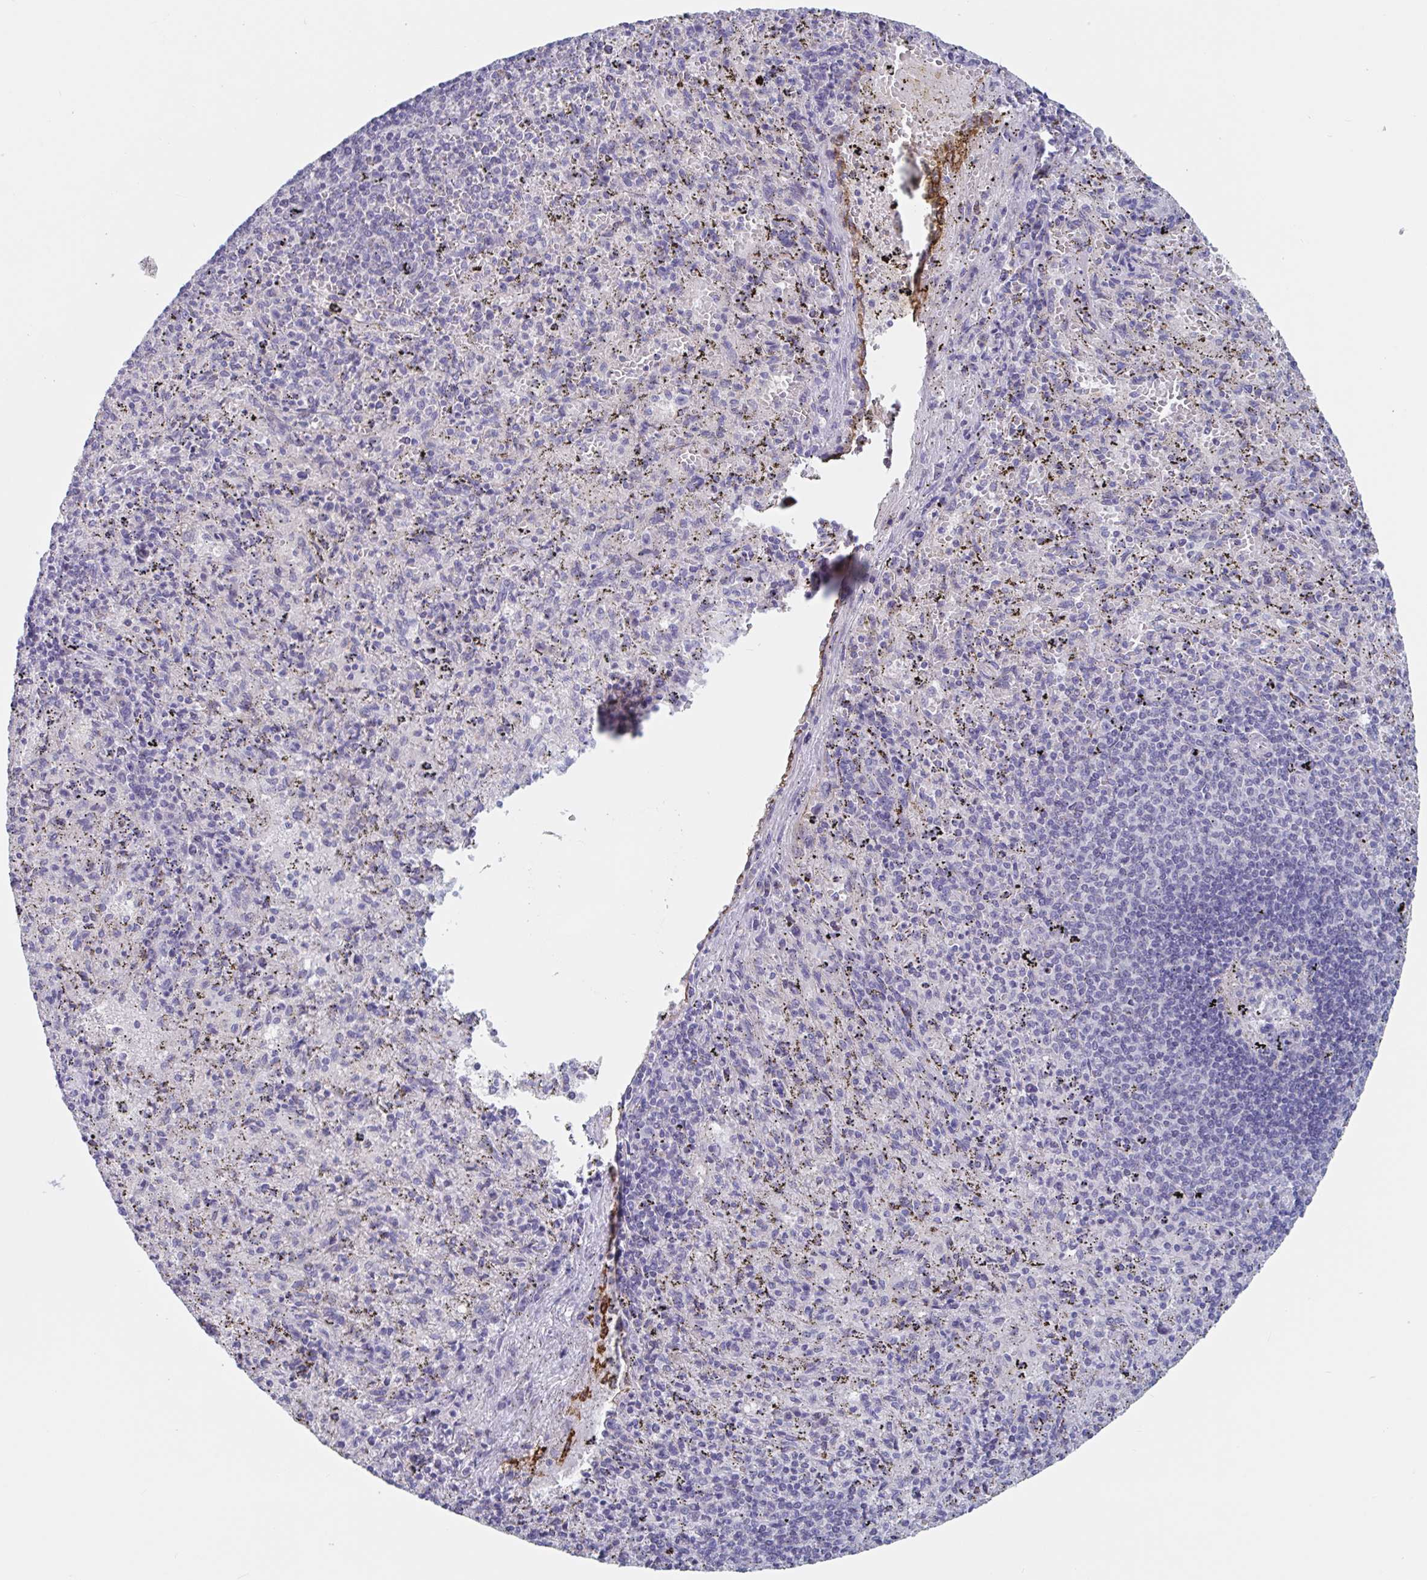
{"staining": {"intensity": "negative", "quantity": "none", "location": "none"}, "tissue": "spleen", "cell_type": "Cells in red pulp", "image_type": "normal", "snomed": [{"axis": "morphology", "description": "Normal tissue, NOS"}, {"axis": "topography", "description": "Spleen"}], "caption": "Cells in red pulp show no significant expression in benign spleen. Nuclei are stained in blue.", "gene": "ABHD16A", "patient": {"sex": "male", "age": 57}}